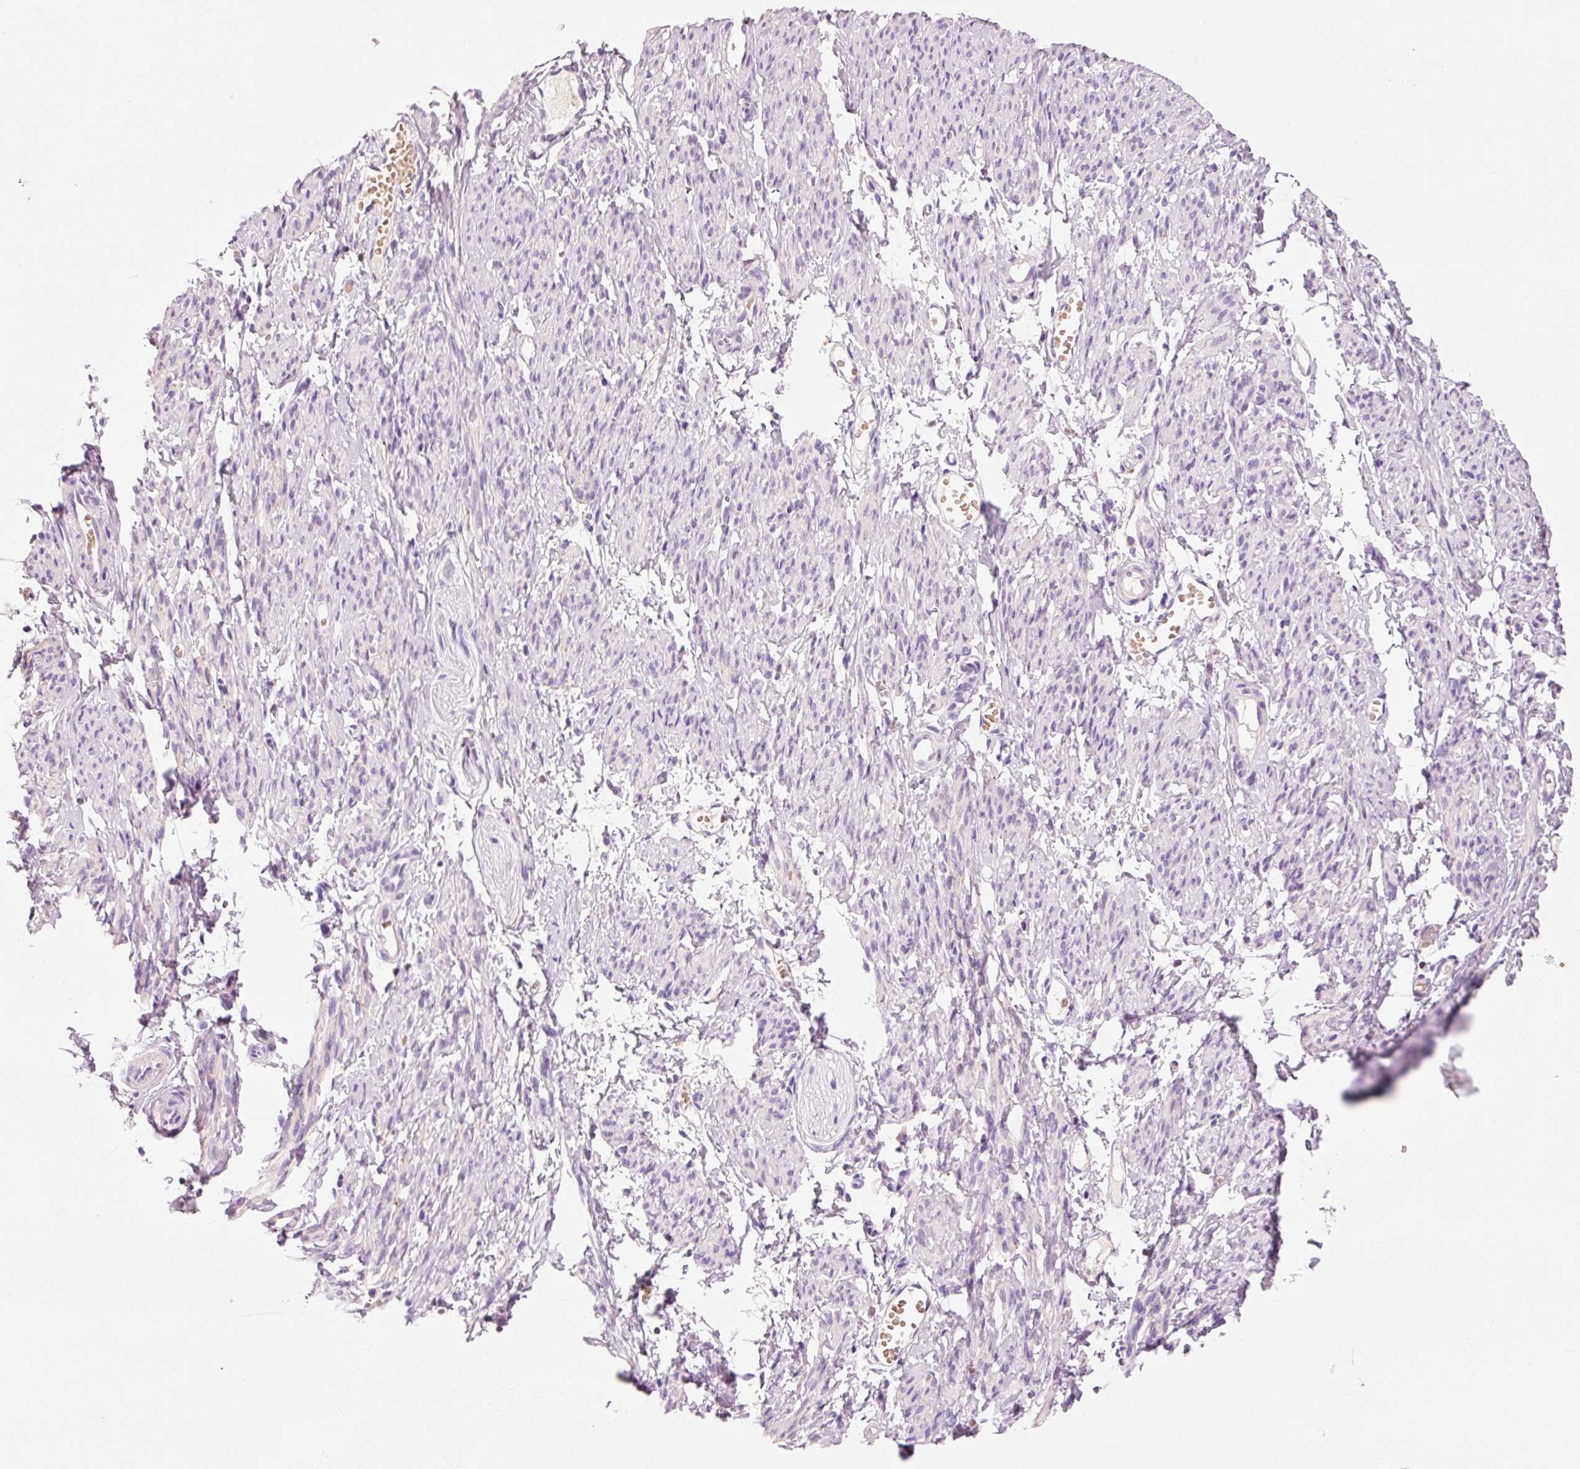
{"staining": {"intensity": "negative", "quantity": "none", "location": "none"}, "tissue": "smooth muscle", "cell_type": "Smooth muscle cells", "image_type": "normal", "snomed": [{"axis": "morphology", "description": "Normal tissue, NOS"}, {"axis": "topography", "description": "Smooth muscle"}], "caption": "A photomicrograph of smooth muscle stained for a protein exhibits no brown staining in smooth muscle cells.", "gene": "OR8K1", "patient": {"sex": "female", "age": 65}}